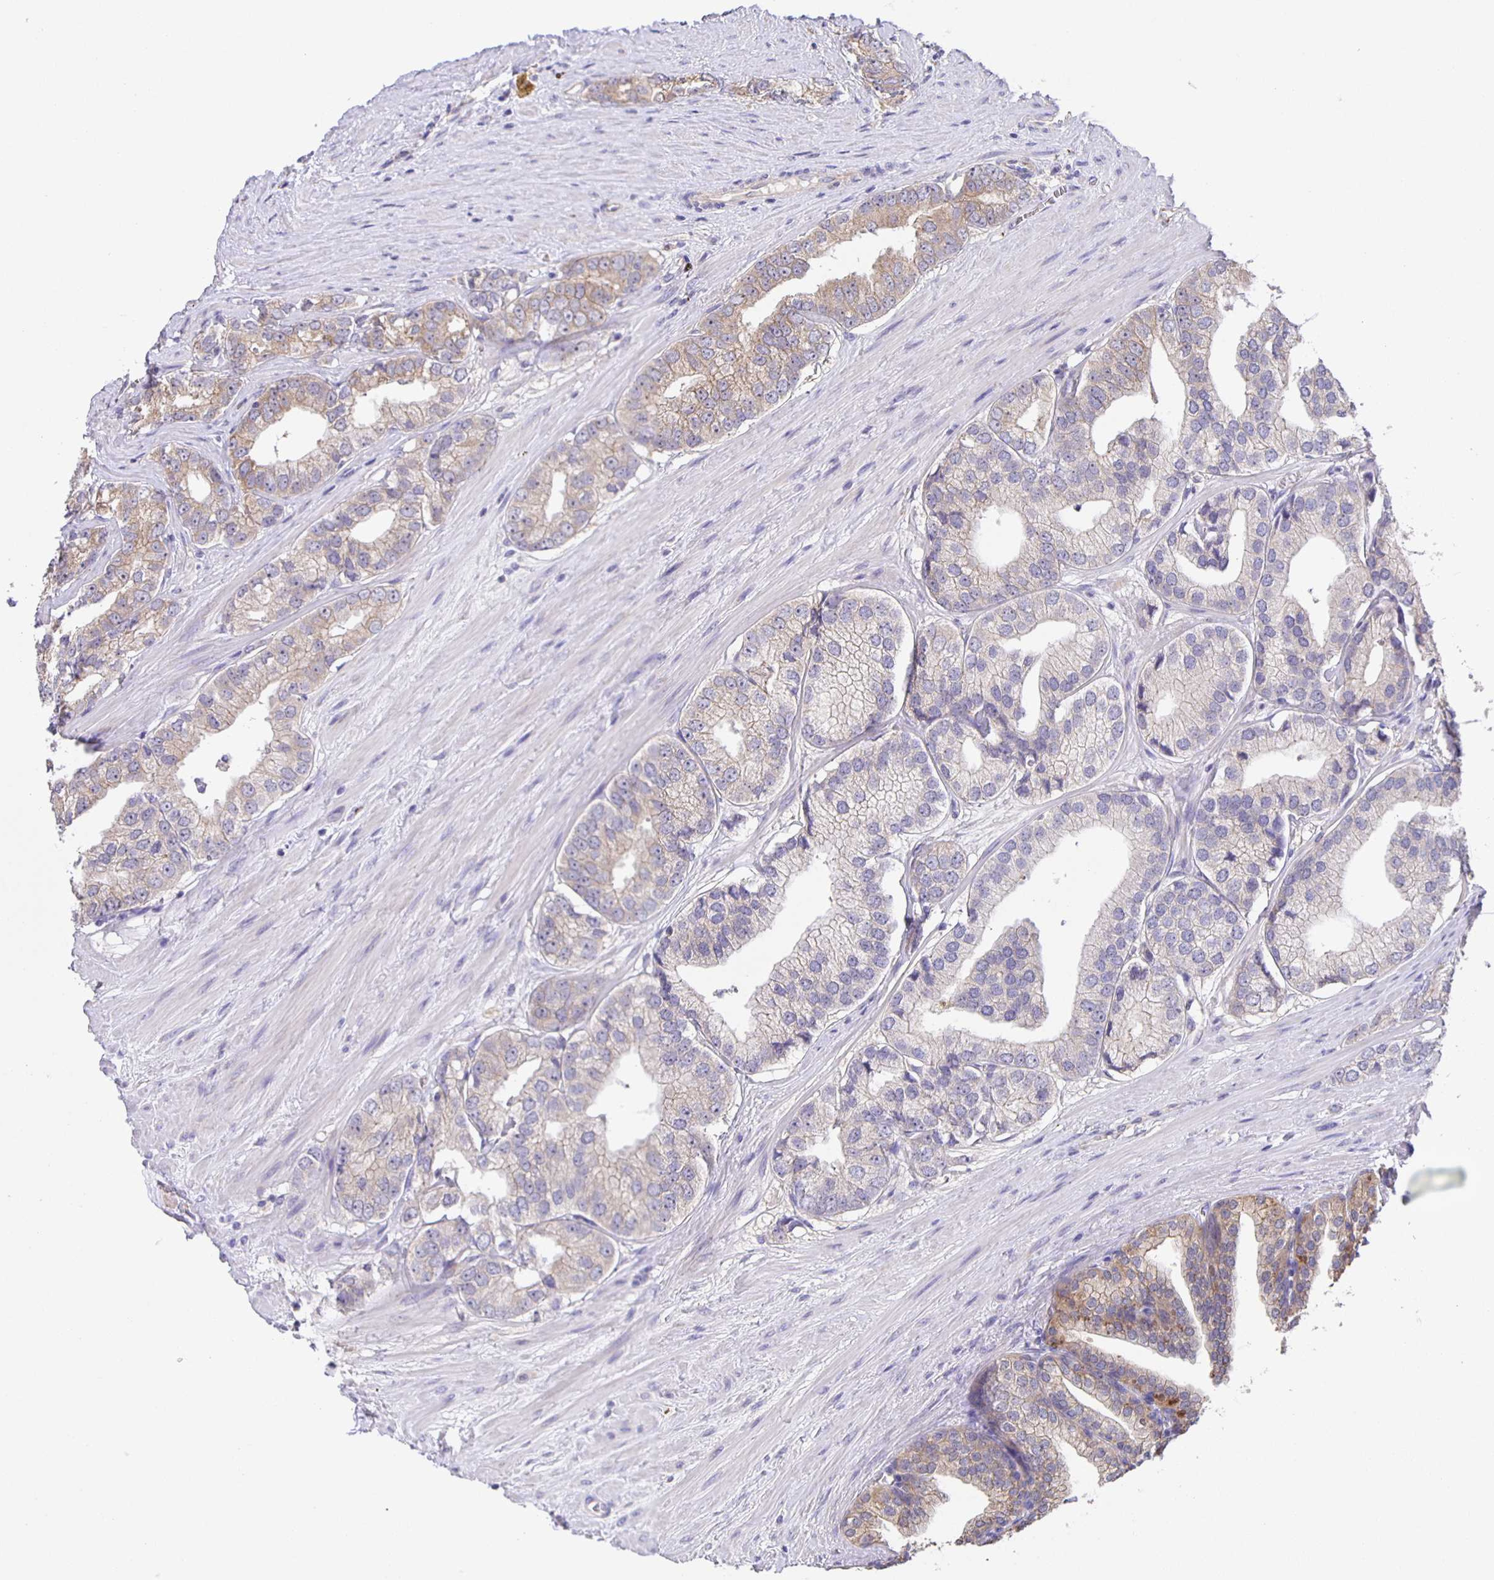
{"staining": {"intensity": "weak", "quantity": "<25%", "location": "cytoplasmic/membranous"}, "tissue": "prostate cancer", "cell_type": "Tumor cells", "image_type": "cancer", "snomed": [{"axis": "morphology", "description": "Adenocarcinoma, High grade"}, {"axis": "topography", "description": "Prostate"}], "caption": "Immunohistochemistry photomicrograph of prostate cancer stained for a protein (brown), which demonstrates no expression in tumor cells. (IHC, brightfield microscopy, high magnification).", "gene": "JMJD4", "patient": {"sex": "male", "age": 58}}